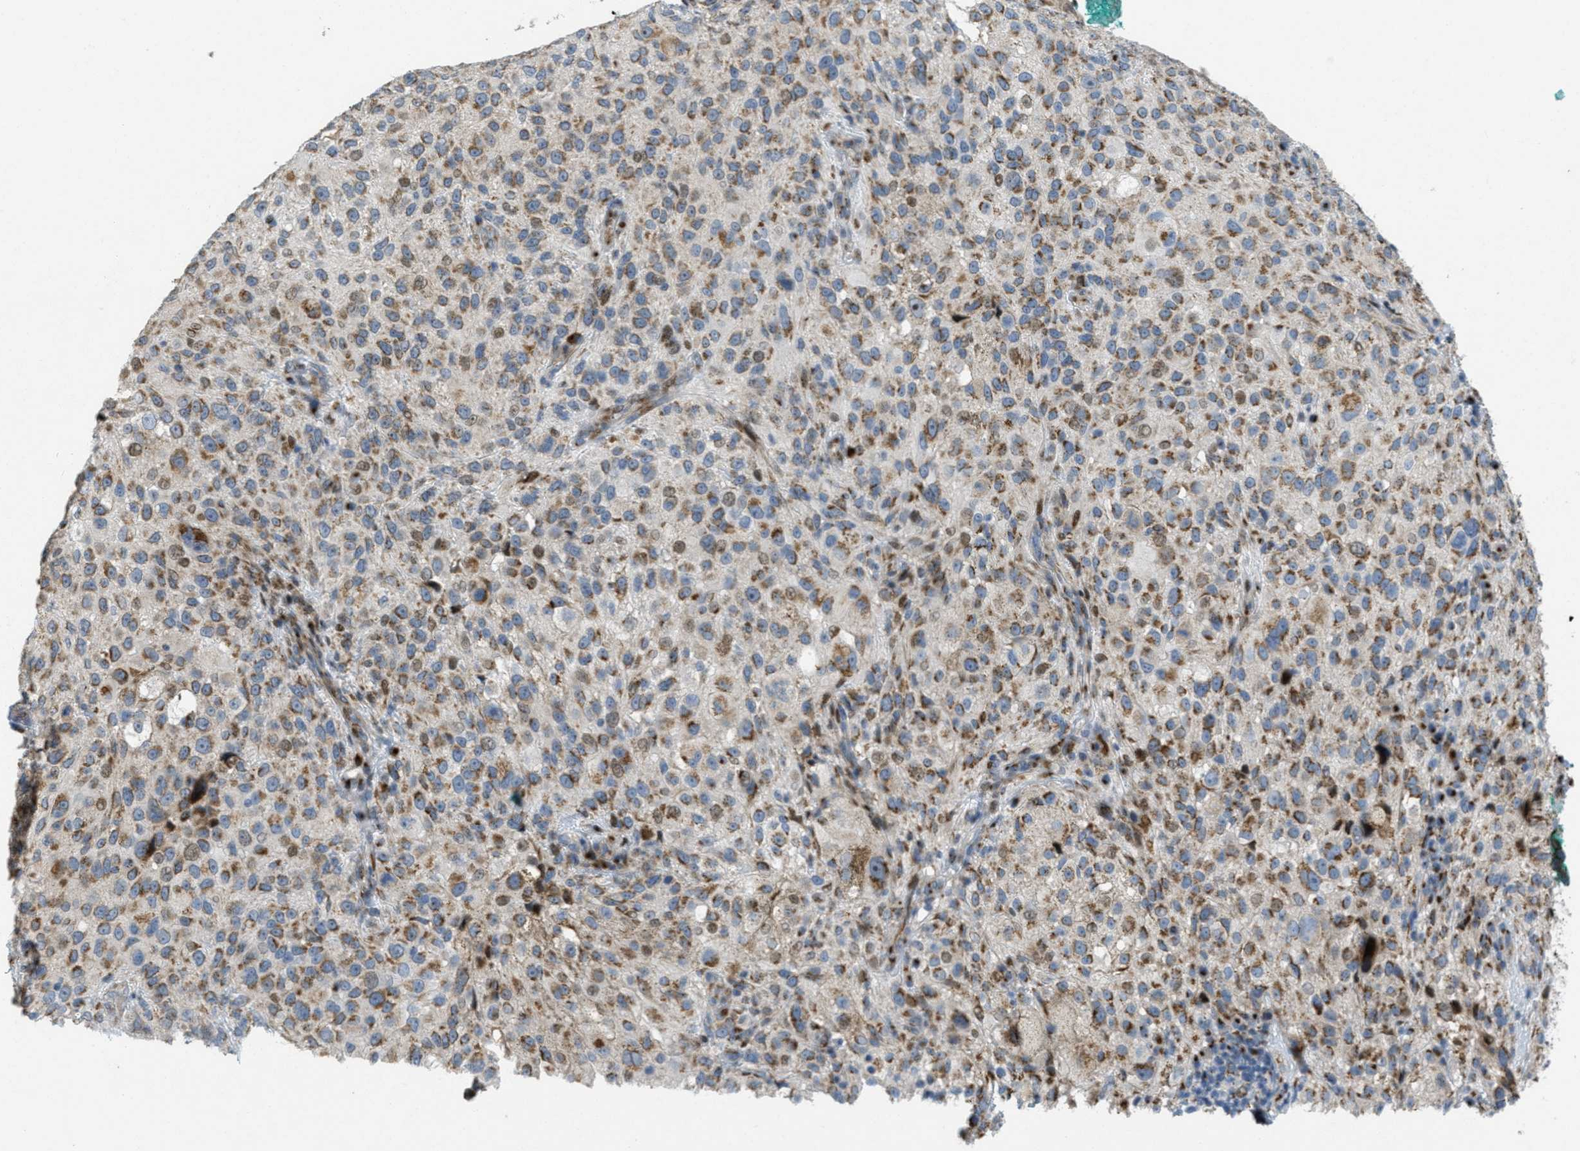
{"staining": {"intensity": "moderate", "quantity": ">75%", "location": "cytoplasmic/membranous"}, "tissue": "melanoma", "cell_type": "Tumor cells", "image_type": "cancer", "snomed": [{"axis": "morphology", "description": "Necrosis, NOS"}, {"axis": "morphology", "description": "Malignant melanoma, NOS"}, {"axis": "topography", "description": "Skin"}], "caption": "High-magnification brightfield microscopy of malignant melanoma stained with DAB (3,3'-diaminobenzidine) (brown) and counterstained with hematoxylin (blue). tumor cells exhibit moderate cytoplasmic/membranous staining is appreciated in approximately>75% of cells.", "gene": "ZFPL1", "patient": {"sex": "female", "age": 87}}